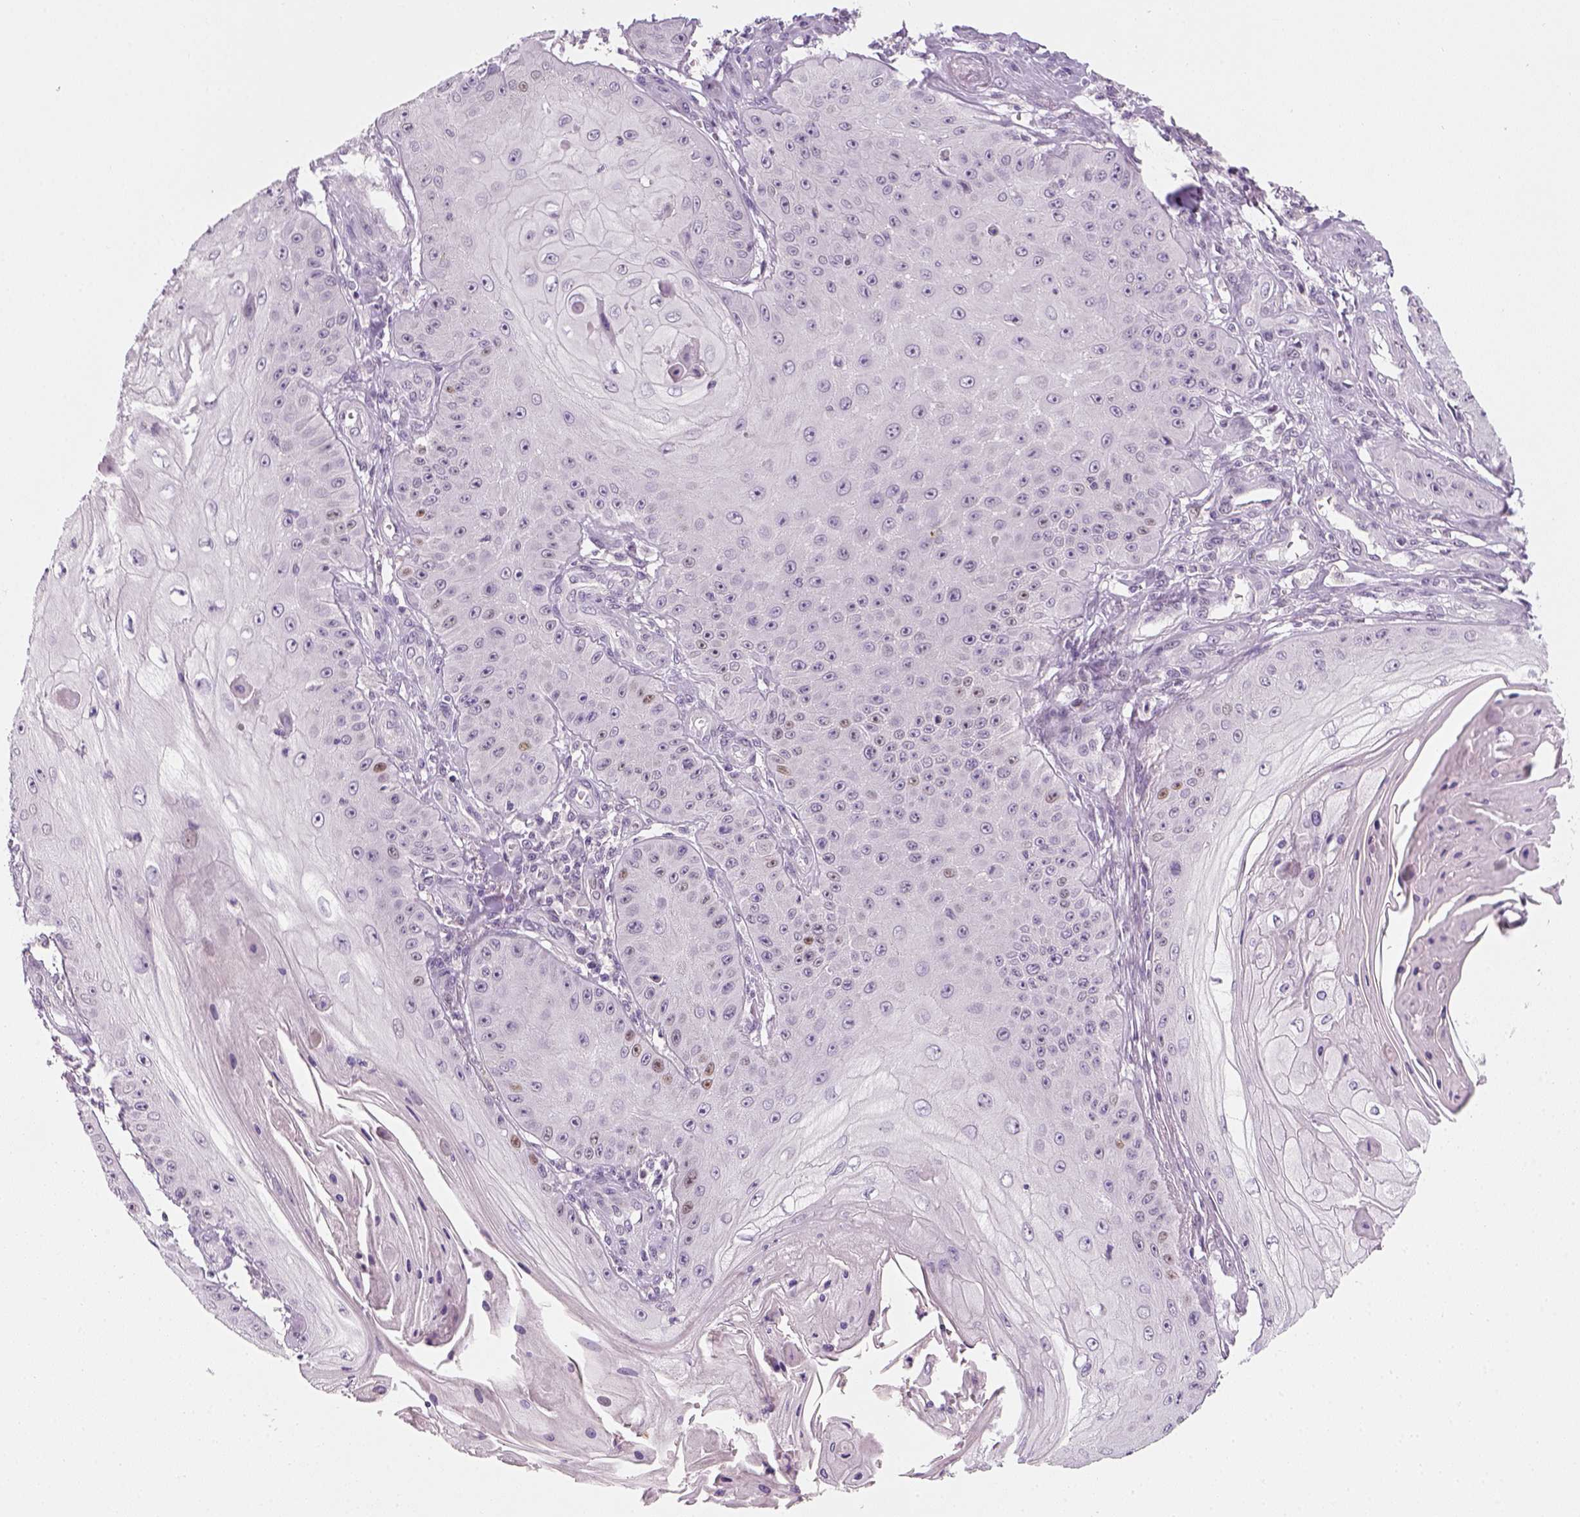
{"staining": {"intensity": "negative", "quantity": "none", "location": "none"}, "tissue": "skin cancer", "cell_type": "Tumor cells", "image_type": "cancer", "snomed": [{"axis": "morphology", "description": "Squamous cell carcinoma, NOS"}, {"axis": "topography", "description": "Skin"}], "caption": "Squamous cell carcinoma (skin) stained for a protein using immunohistochemistry (IHC) demonstrates no staining tumor cells.", "gene": "TP53", "patient": {"sex": "male", "age": 70}}